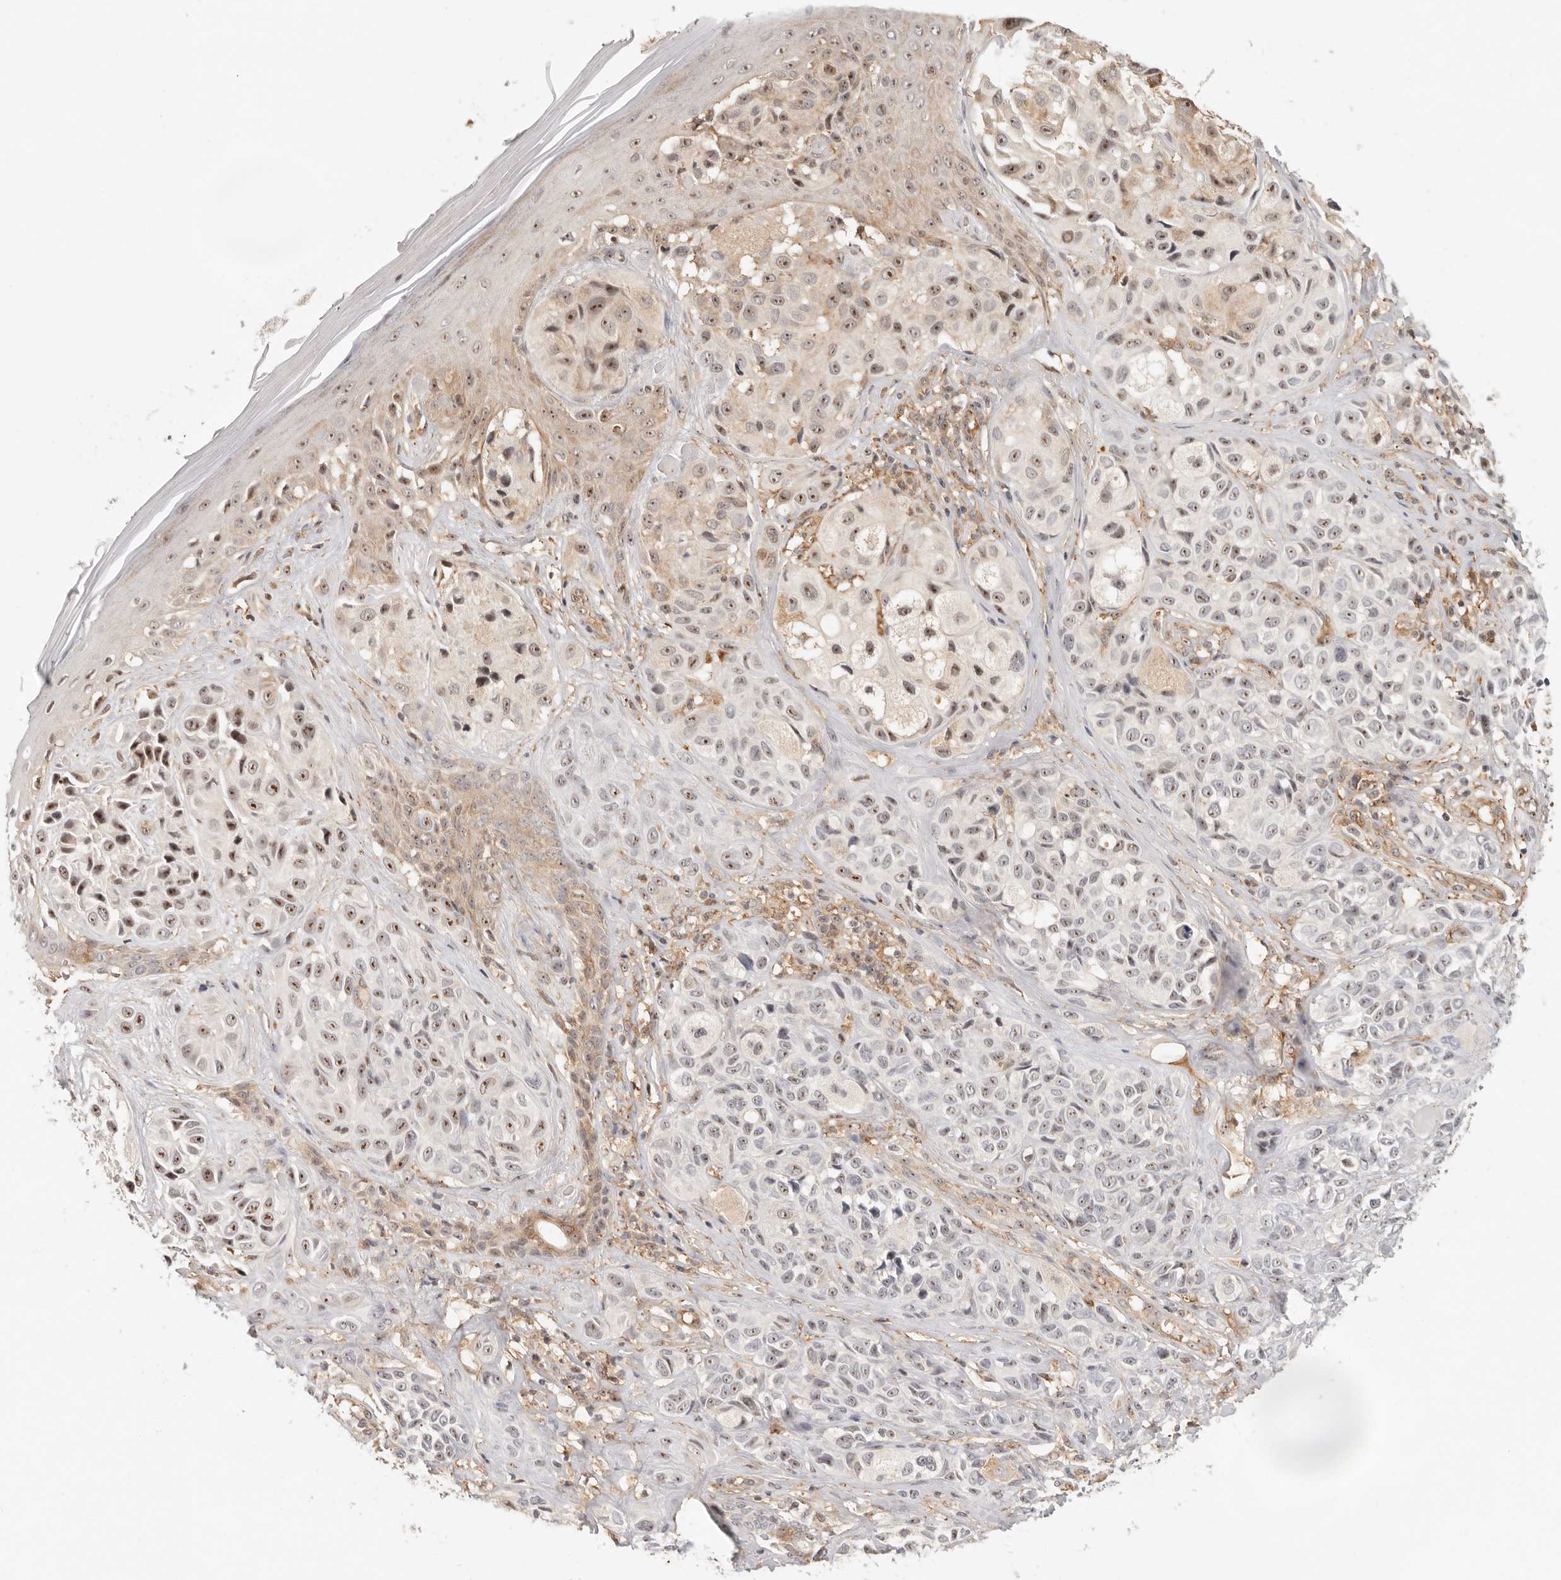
{"staining": {"intensity": "strong", "quantity": ">75%", "location": "nuclear"}, "tissue": "melanoma", "cell_type": "Tumor cells", "image_type": "cancer", "snomed": [{"axis": "morphology", "description": "Malignant melanoma, NOS"}, {"axis": "topography", "description": "Skin"}], "caption": "The micrograph demonstrates staining of melanoma, revealing strong nuclear protein staining (brown color) within tumor cells.", "gene": "HEXD", "patient": {"sex": "female", "age": 58}}